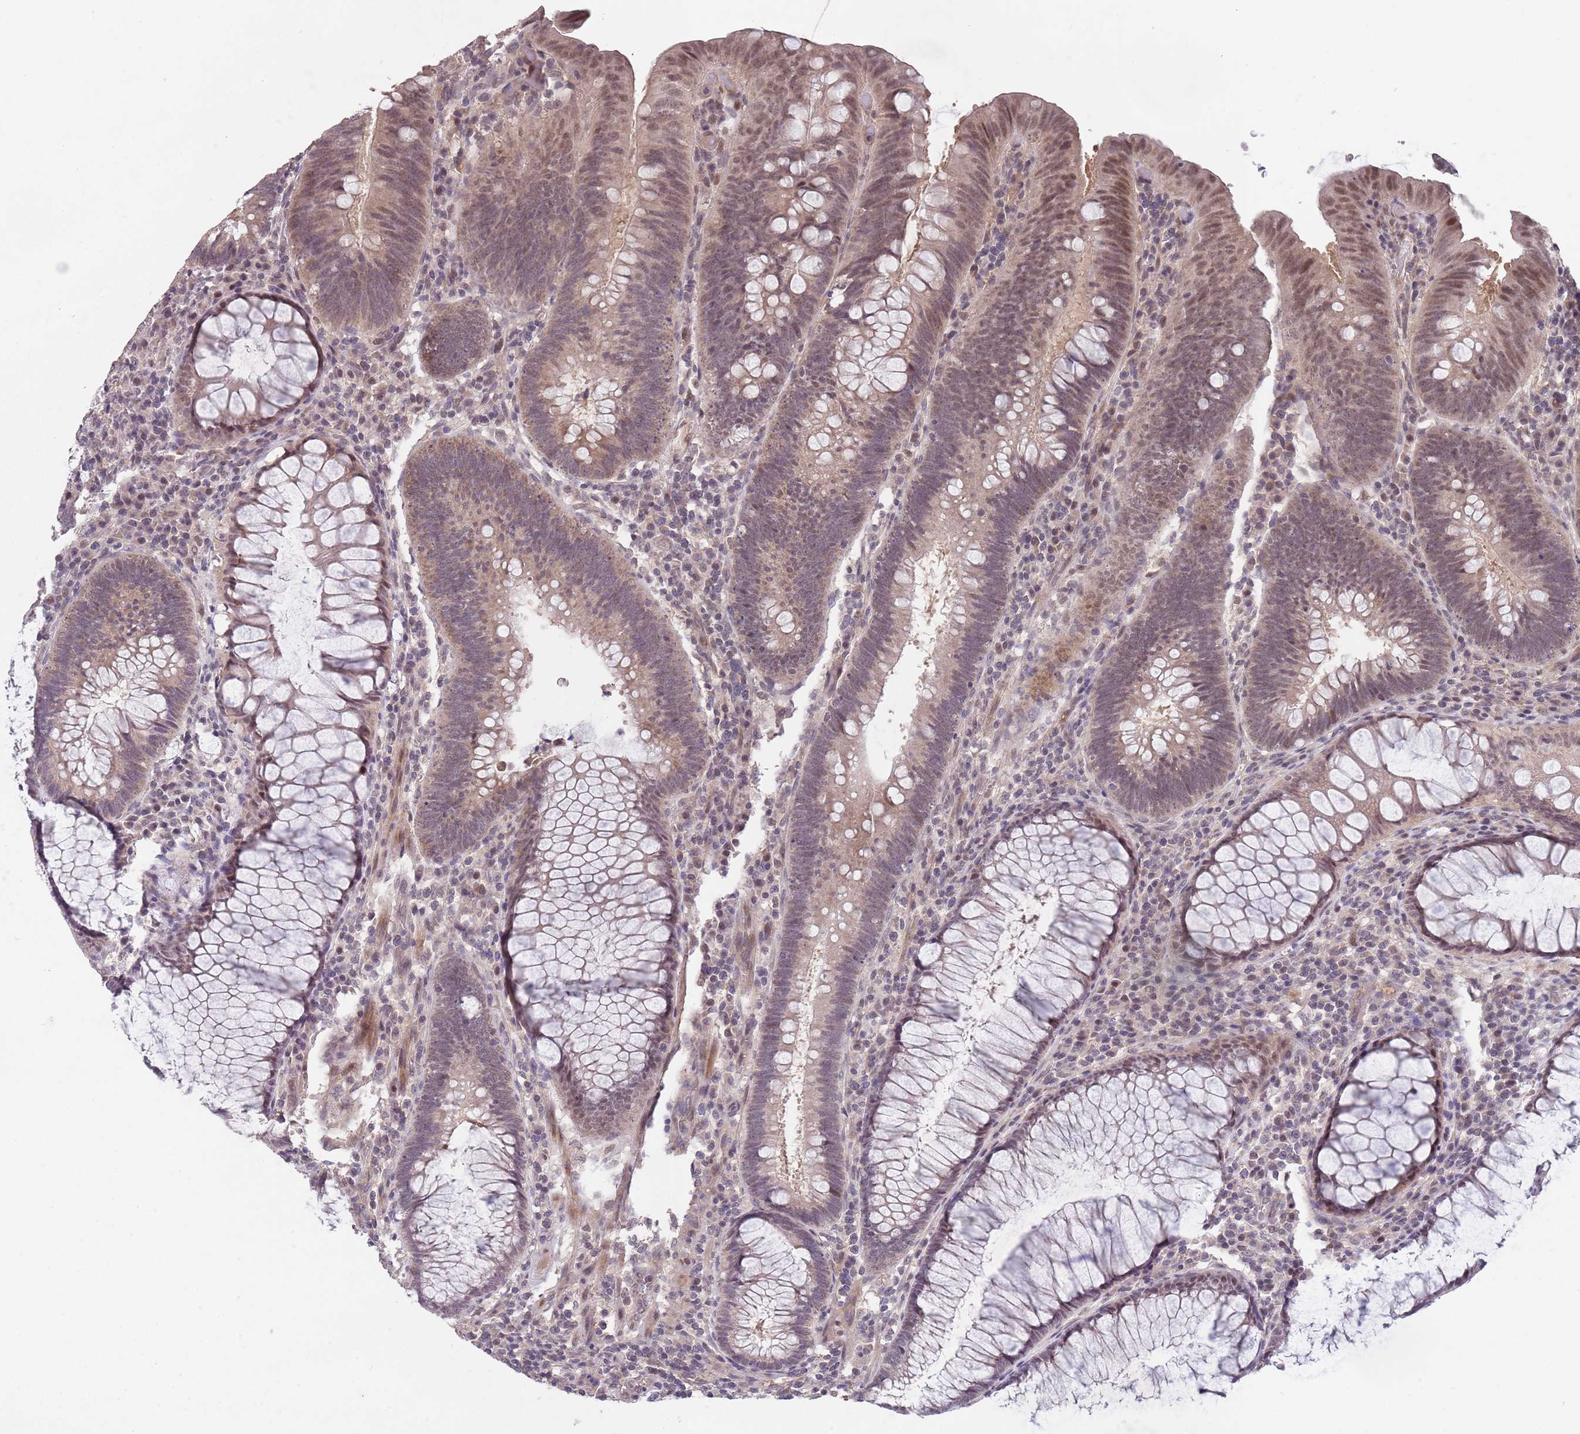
{"staining": {"intensity": "weak", "quantity": ">75%", "location": "cytoplasmic/membranous,nuclear"}, "tissue": "colorectal cancer", "cell_type": "Tumor cells", "image_type": "cancer", "snomed": [{"axis": "morphology", "description": "Adenocarcinoma, NOS"}, {"axis": "topography", "description": "Rectum"}], "caption": "About >75% of tumor cells in human colorectal adenocarcinoma demonstrate weak cytoplasmic/membranous and nuclear protein positivity as visualized by brown immunohistochemical staining.", "gene": "MEI1", "patient": {"sex": "female", "age": 75}}